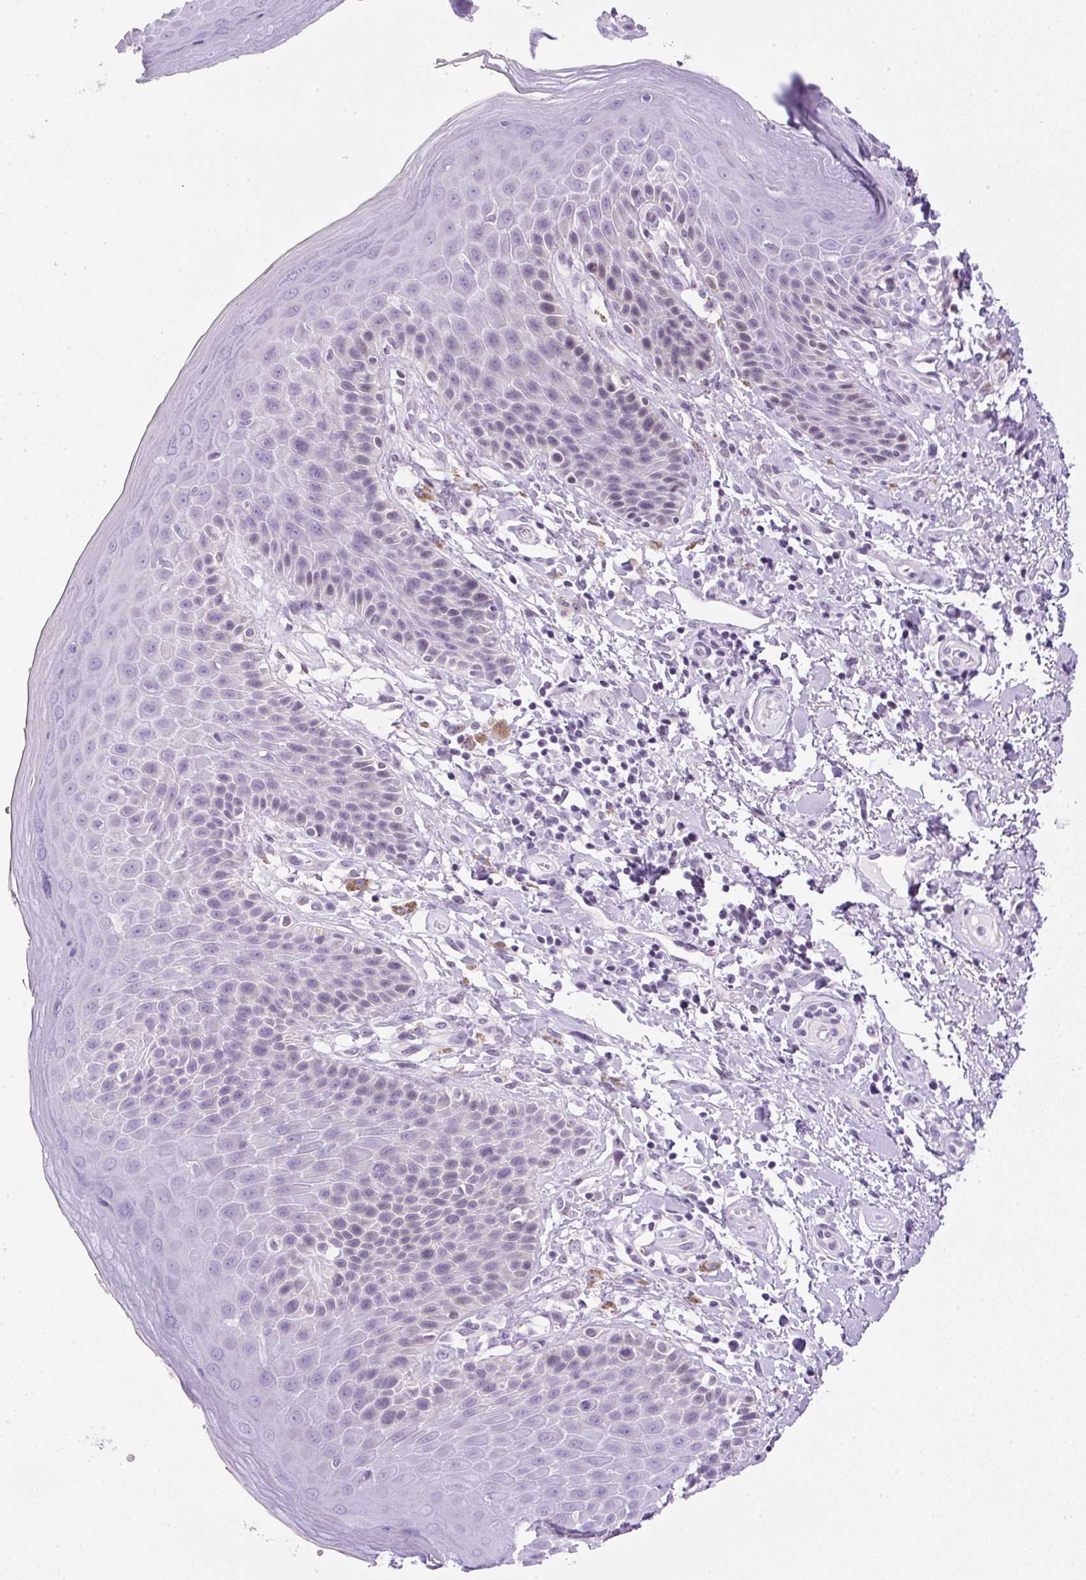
{"staining": {"intensity": "negative", "quantity": "none", "location": "none"}, "tissue": "skin", "cell_type": "Epidermal cells", "image_type": "normal", "snomed": [{"axis": "morphology", "description": "Normal tissue, NOS"}, {"axis": "topography", "description": "Peripheral nerve tissue"}], "caption": "Immunohistochemistry (IHC) micrograph of normal skin: skin stained with DAB (3,3'-diaminobenzidine) reveals no significant protein positivity in epidermal cells. The staining was performed using DAB (3,3'-diaminobenzidine) to visualize the protein expression in brown, while the nuclei were stained in blue with hematoxylin (Magnification: 20x).", "gene": "RHBDD2", "patient": {"sex": "male", "age": 51}}